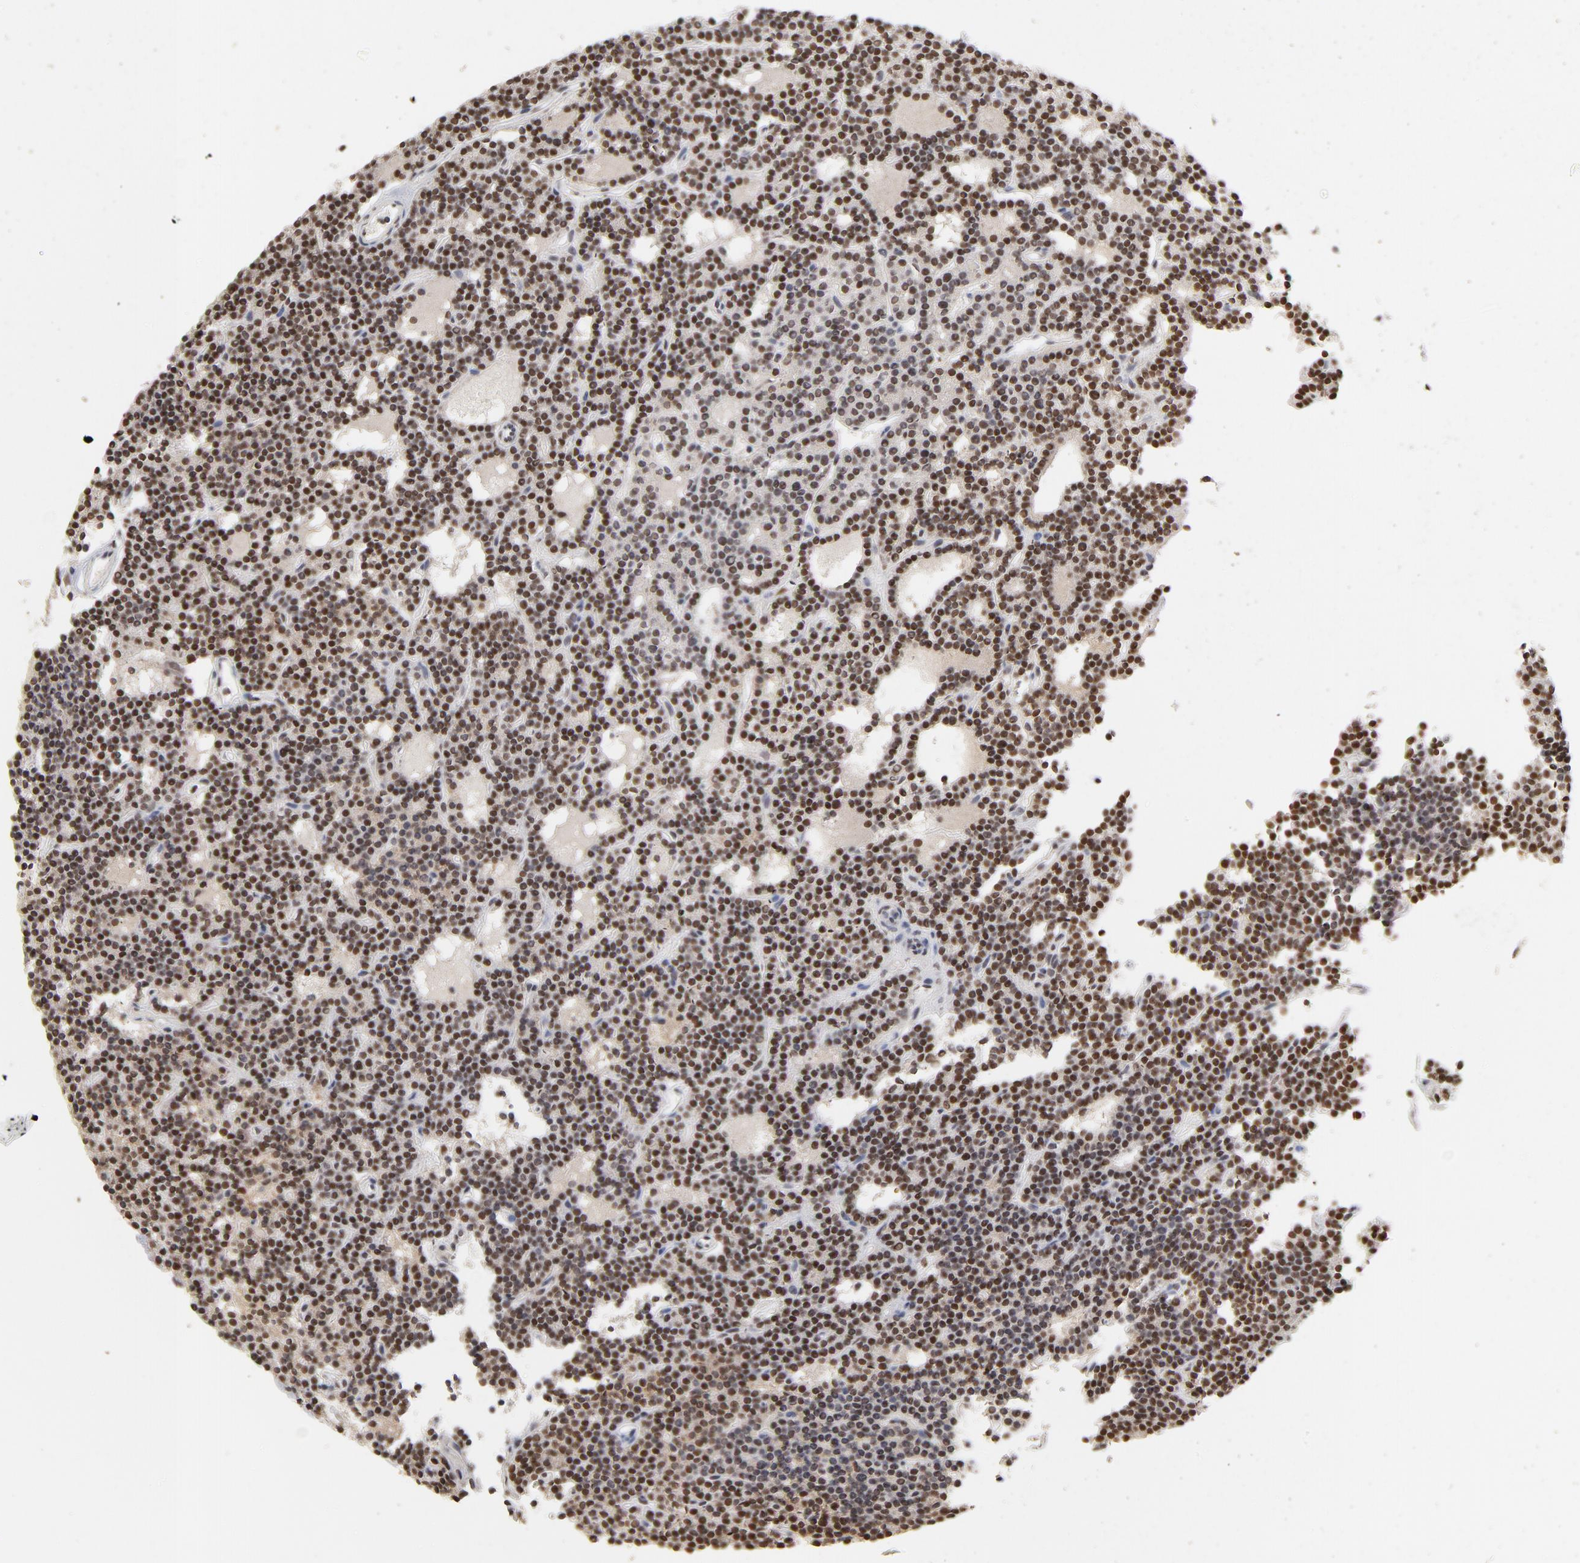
{"staining": {"intensity": "strong", "quantity": ">75%", "location": "nuclear"}, "tissue": "parathyroid gland", "cell_type": "Glandular cells", "image_type": "normal", "snomed": [{"axis": "morphology", "description": "Normal tissue, NOS"}, {"axis": "topography", "description": "Parathyroid gland"}], "caption": "Protein staining of unremarkable parathyroid gland displays strong nuclear expression in about >75% of glandular cells. Using DAB (brown) and hematoxylin (blue) stains, captured at high magnification using brightfield microscopy.", "gene": "TP53BP1", "patient": {"sex": "female", "age": 45}}